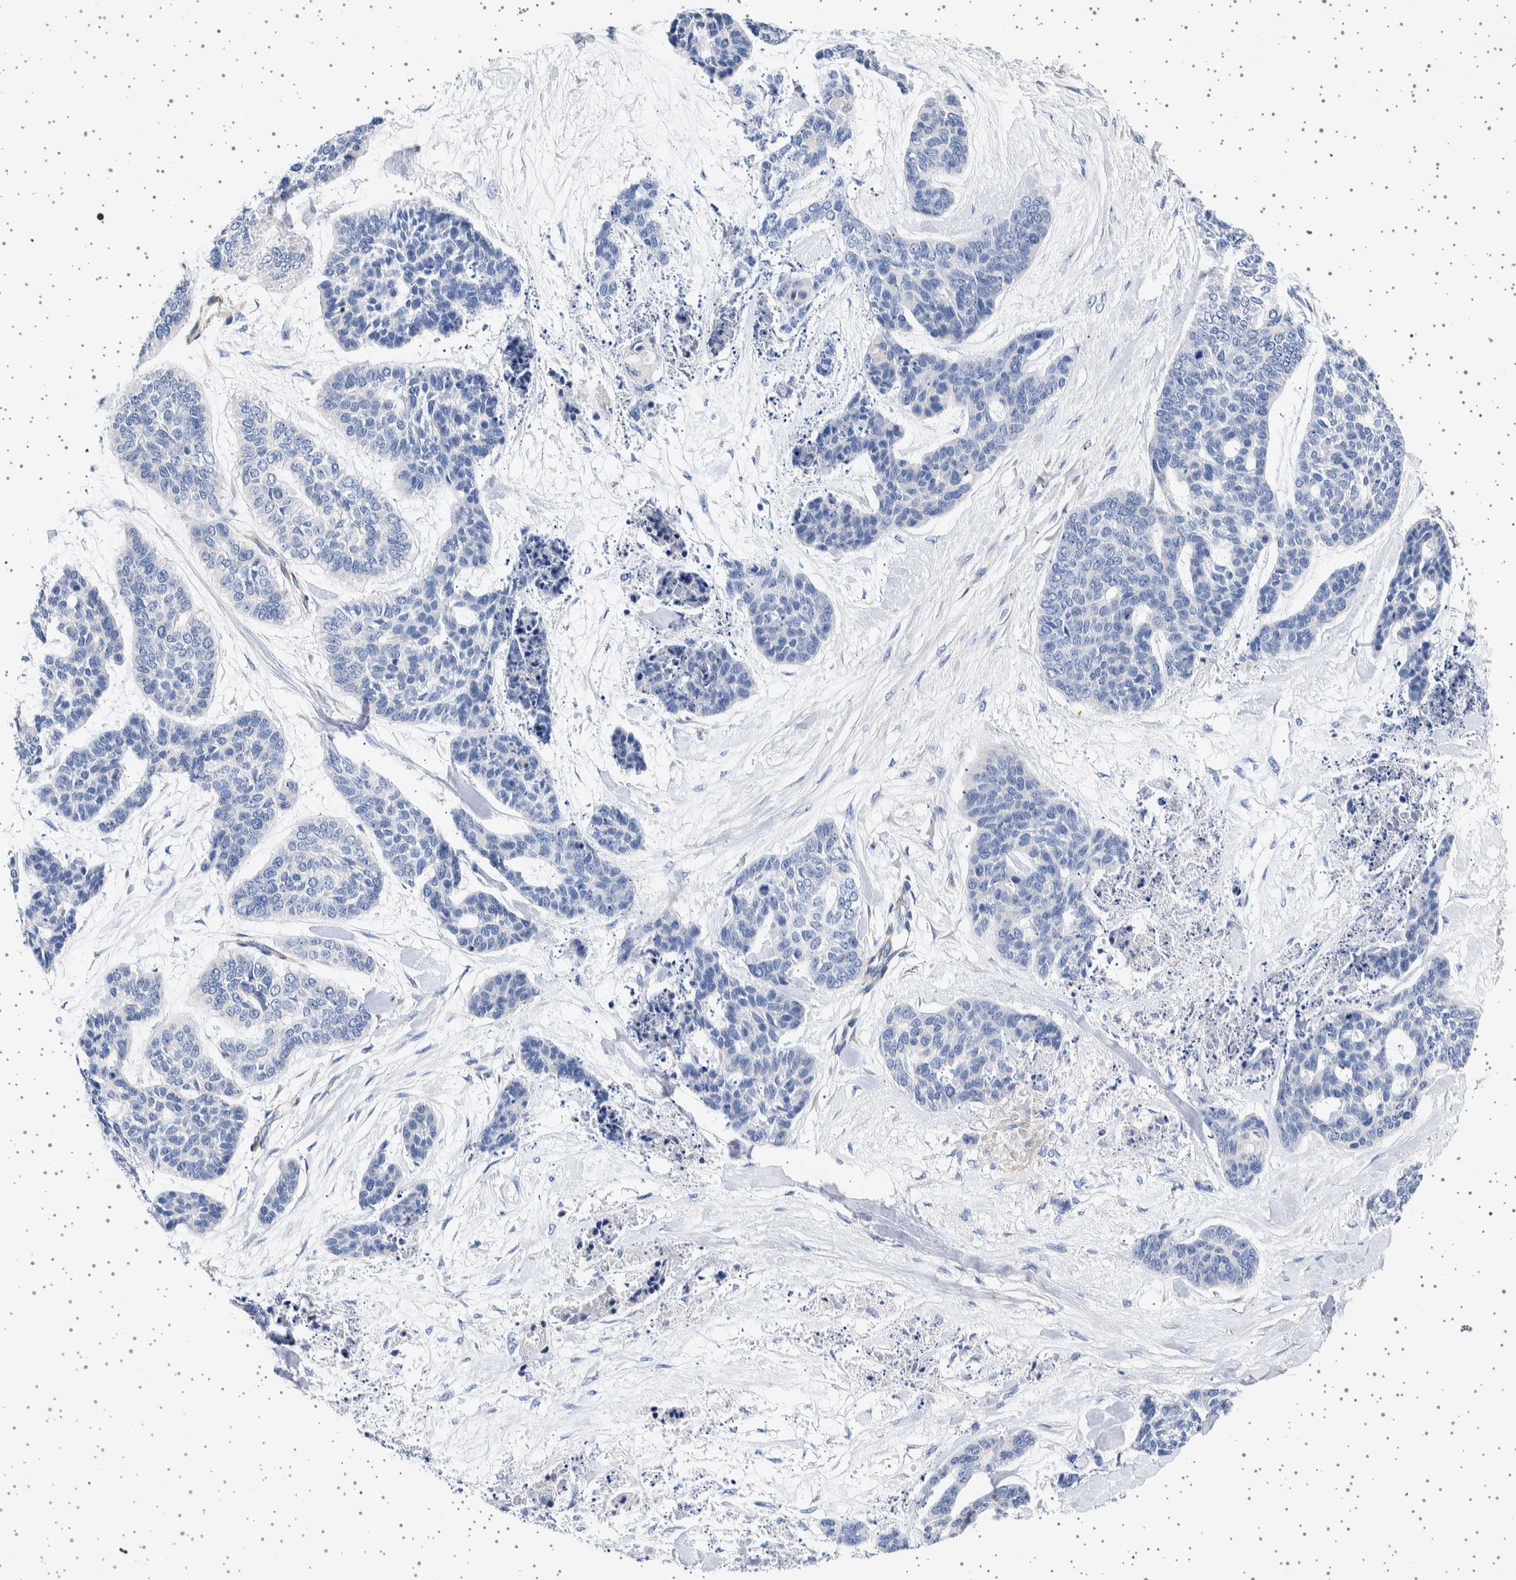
{"staining": {"intensity": "negative", "quantity": "none", "location": "none"}, "tissue": "skin cancer", "cell_type": "Tumor cells", "image_type": "cancer", "snomed": [{"axis": "morphology", "description": "Basal cell carcinoma"}, {"axis": "topography", "description": "Skin"}], "caption": "This histopathology image is of skin cancer stained with immunohistochemistry to label a protein in brown with the nuclei are counter-stained blue. There is no positivity in tumor cells. (Immunohistochemistry (ihc), brightfield microscopy, high magnification).", "gene": "SEPTIN4", "patient": {"sex": "female", "age": 64}}